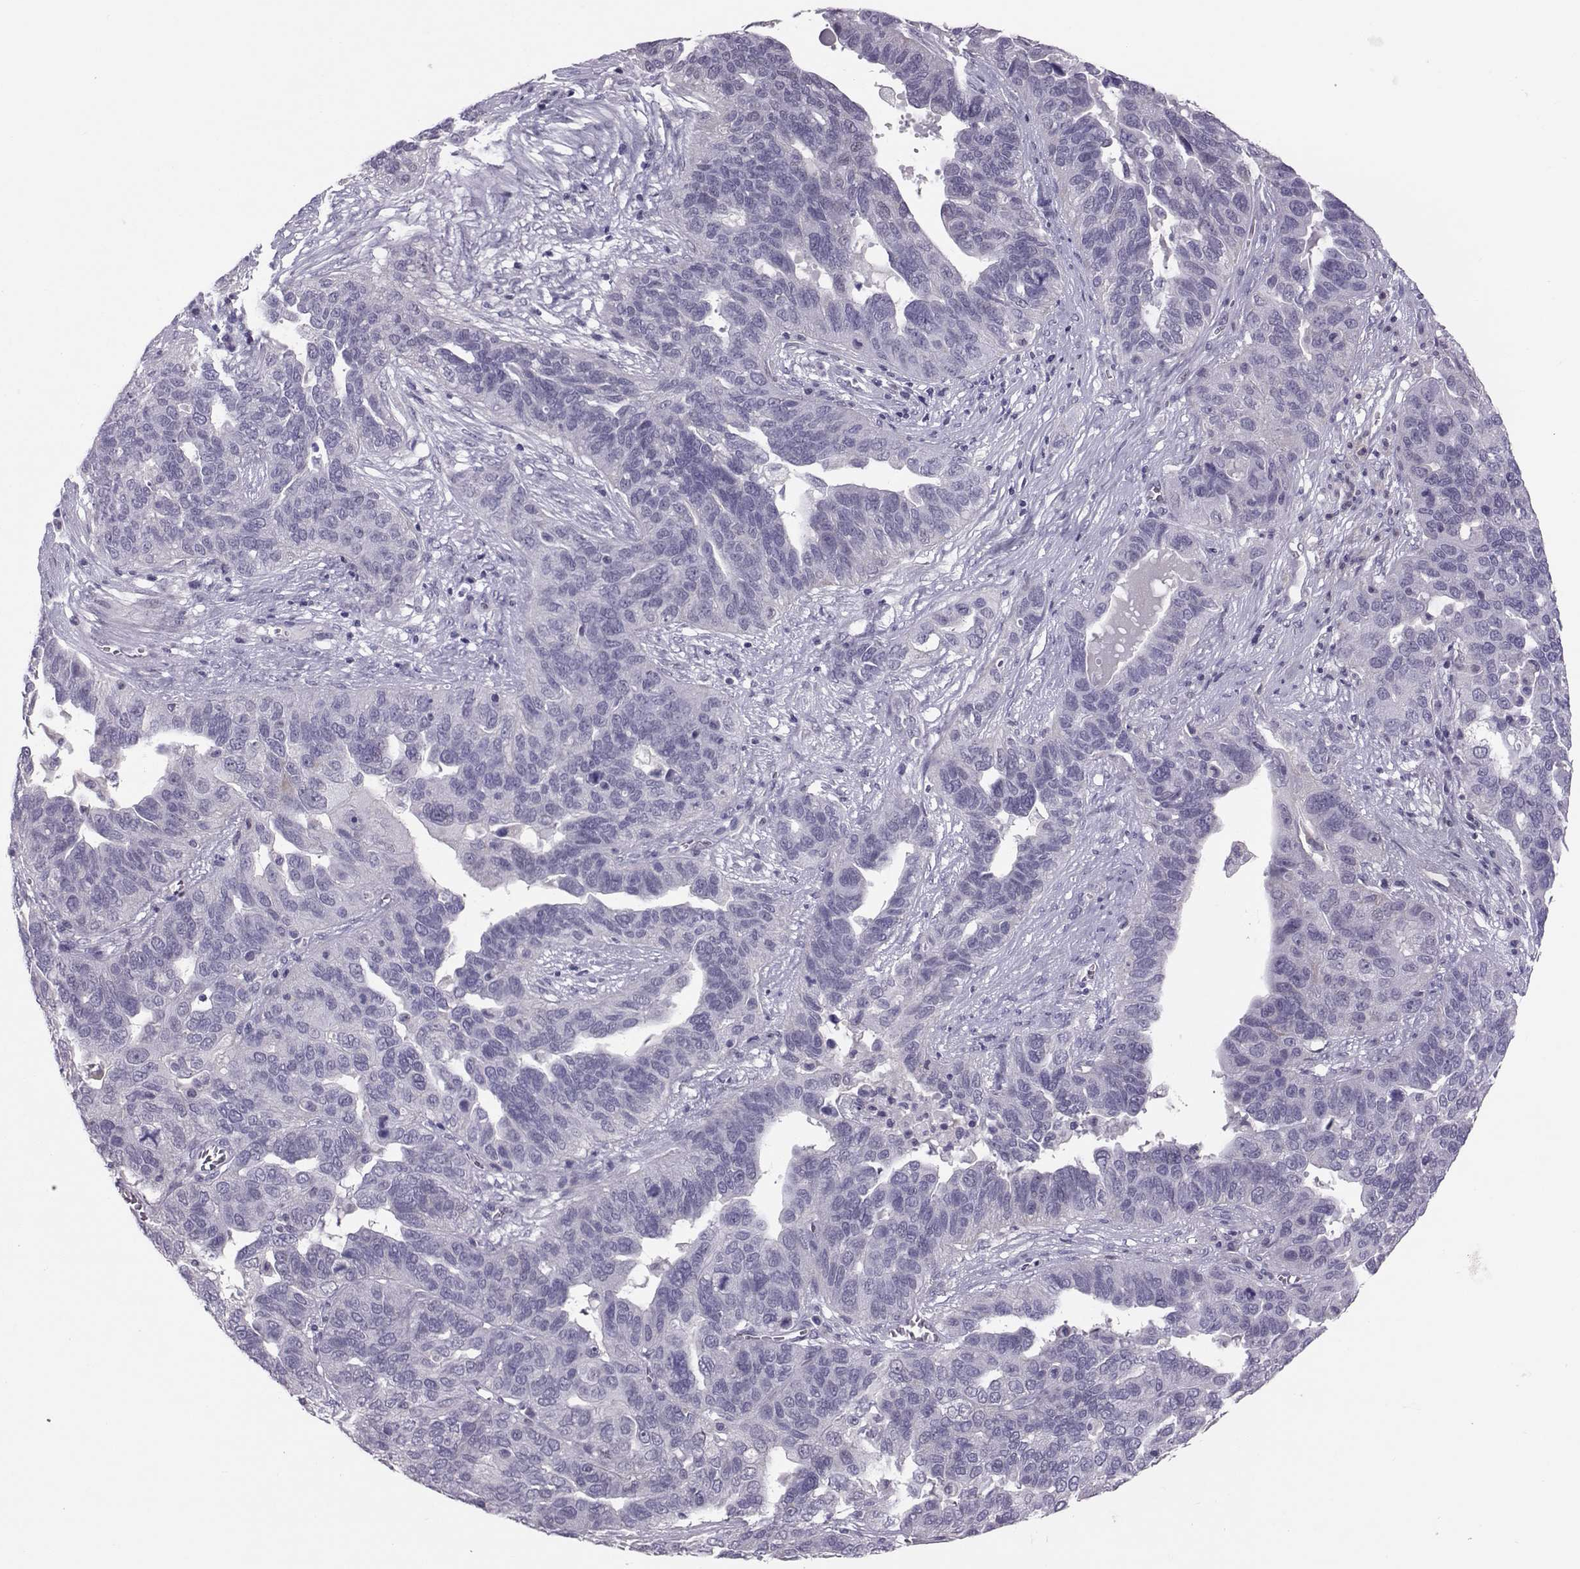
{"staining": {"intensity": "negative", "quantity": "none", "location": "none"}, "tissue": "ovarian cancer", "cell_type": "Tumor cells", "image_type": "cancer", "snomed": [{"axis": "morphology", "description": "Carcinoma, endometroid"}, {"axis": "topography", "description": "Soft tissue"}, {"axis": "topography", "description": "Ovary"}], "caption": "Endometroid carcinoma (ovarian) was stained to show a protein in brown. There is no significant expression in tumor cells.", "gene": "DNAAF1", "patient": {"sex": "female", "age": 52}}